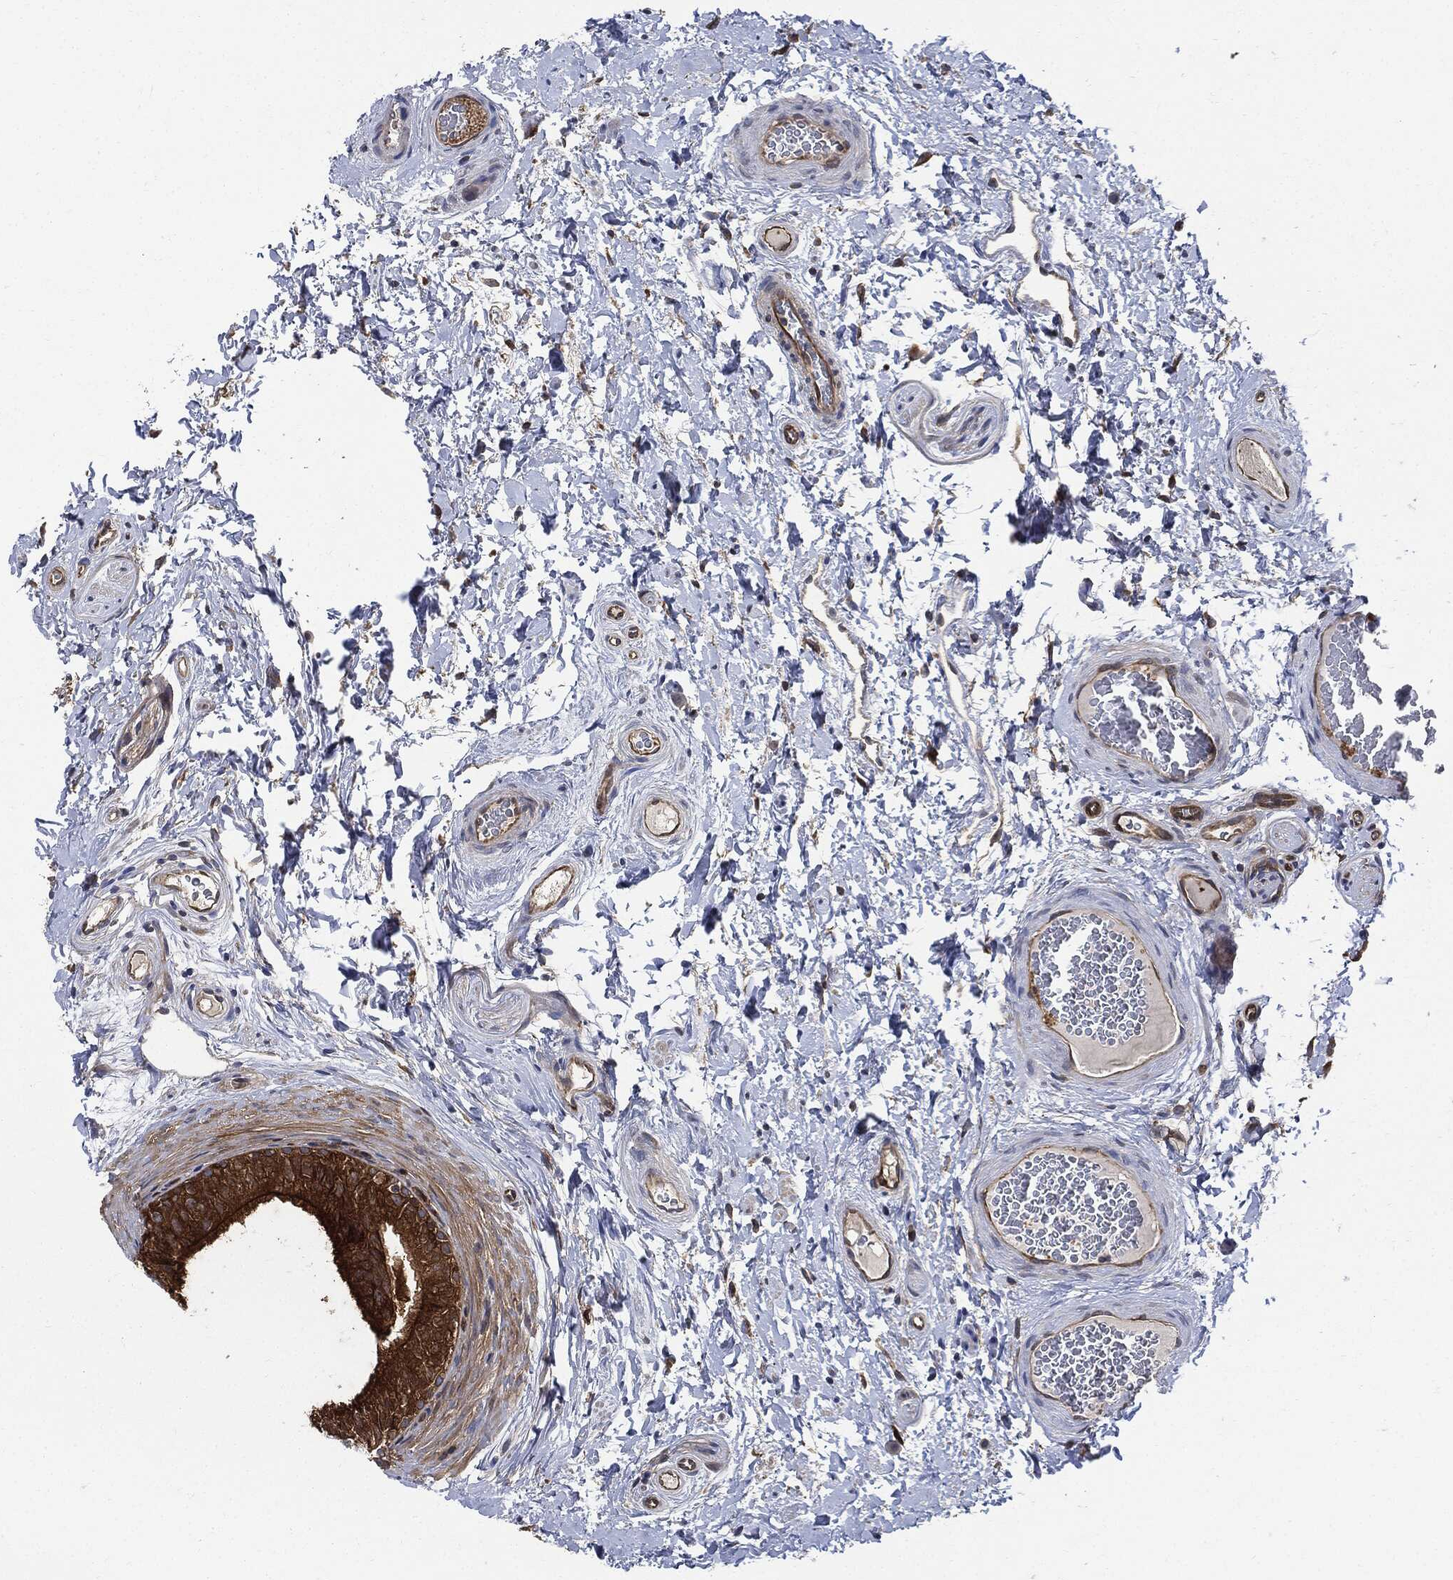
{"staining": {"intensity": "moderate", "quantity": ">75%", "location": "cytoplasmic/membranous"}, "tissue": "epididymis", "cell_type": "Glandular cells", "image_type": "normal", "snomed": [{"axis": "morphology", "description": "Normal tissue, NOS"}, {"axis": "topography", "description": "Epididymis"}], "caption": "Normal epididymis displays moderate cytoplasmic/membranous staining in approximately >75% of glandular cells, visualized by immunohistochemistry.", "gene": "XPNPEP1", "patient": {"sex": "male", "age": 34}}